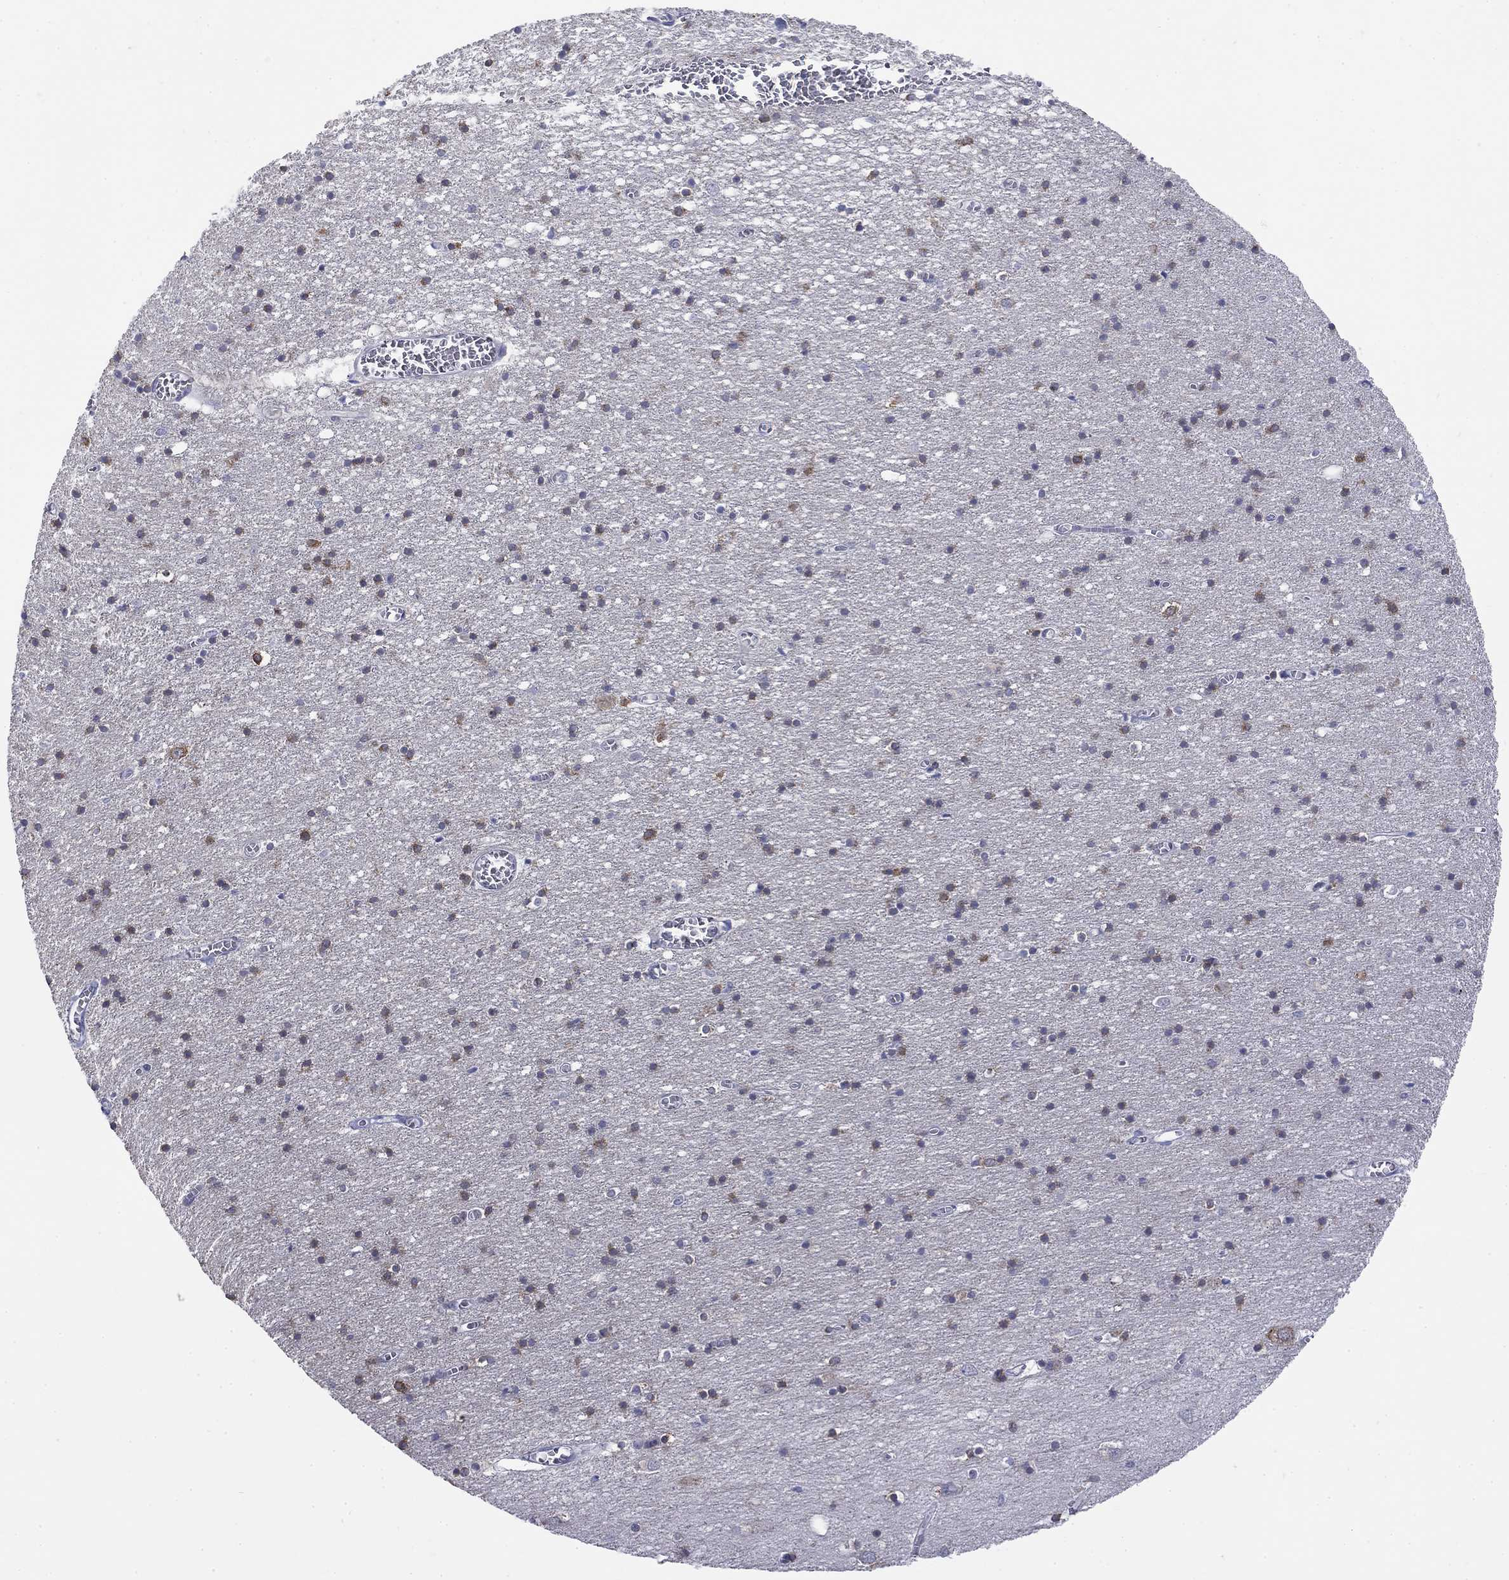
{"staining": {"intensity": "negative", "quantity": "none", "location": "none"}, "tissue": "cerebral cortex", "cell_type": "Endothelial cells", "image_type": "normal", "snomed": [{"axis": "morphology", "description": "Normal tissue, NOS"}, {"axis": "topography", "description": "Cerebral cortex"}], "caption": "A high-resolution image shows immunohistochemistry (IHC) staining of unremarkable cerebral cortex, which shows no significant staining in endothelial cells.", "gene": "ECEL1", "patient": {"sex": "male", "age": 70}}